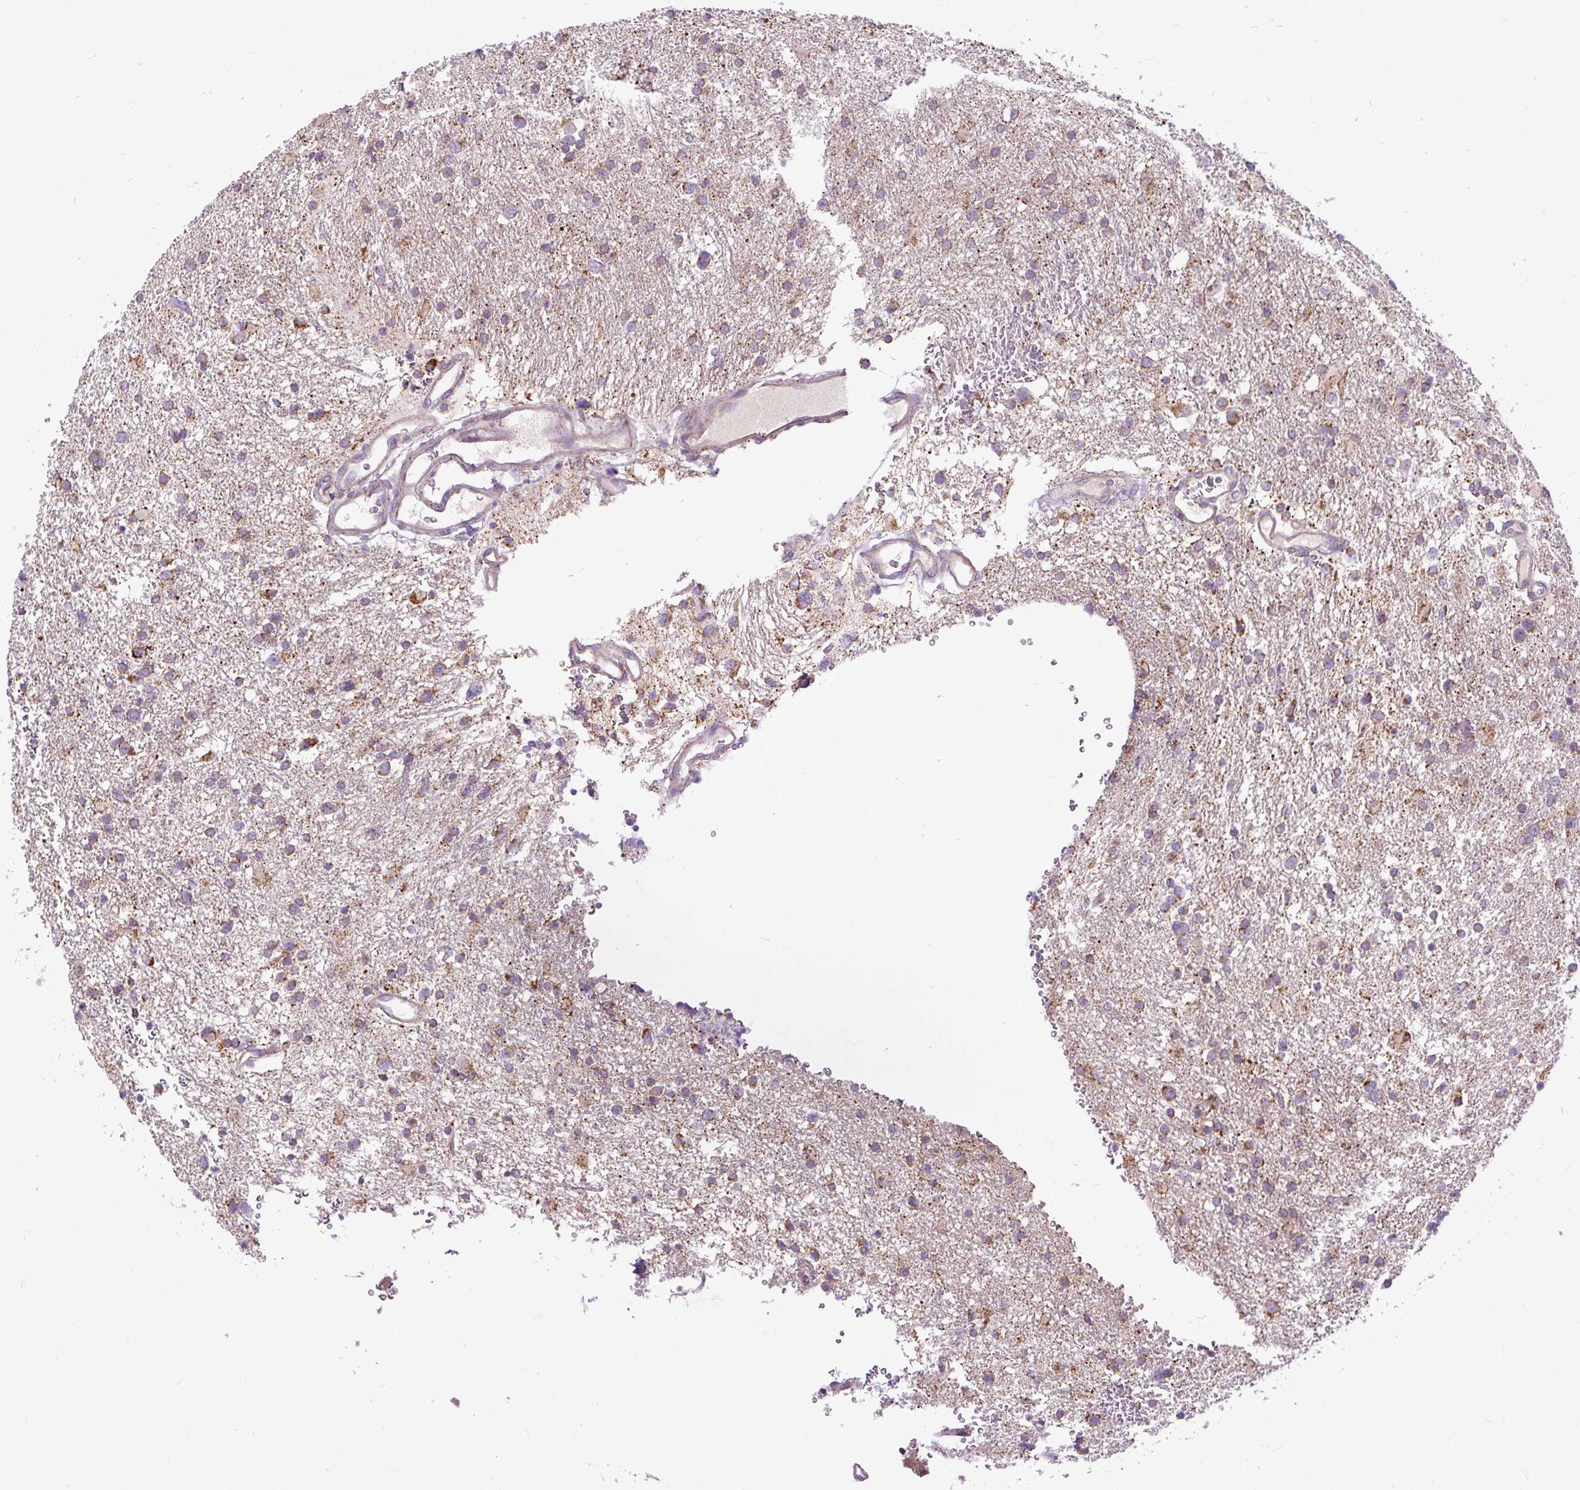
{"staining": {"intensity": "moderate", "quantity": "25%-75%", "location": "cytoplasmic/membranous"}, "tissue": "glioma", "cell_type": "Tumor cells", "image_type": "cancer", "snomed": [{"axis": "morphology", "description": "Glioma, malignant, Low grade"}, {"axis": "topography", "description": "Brain"}], "caption": "This image reveals immunohistochemistry (IHC) staining of human low-grade glioma (malignant), with medium moderate cytoplasmic/membranous staining in approximately 25%-75% of tumor cells.", "gene": "TM2D3", "patient": {"sex": "female", "age": 32}}